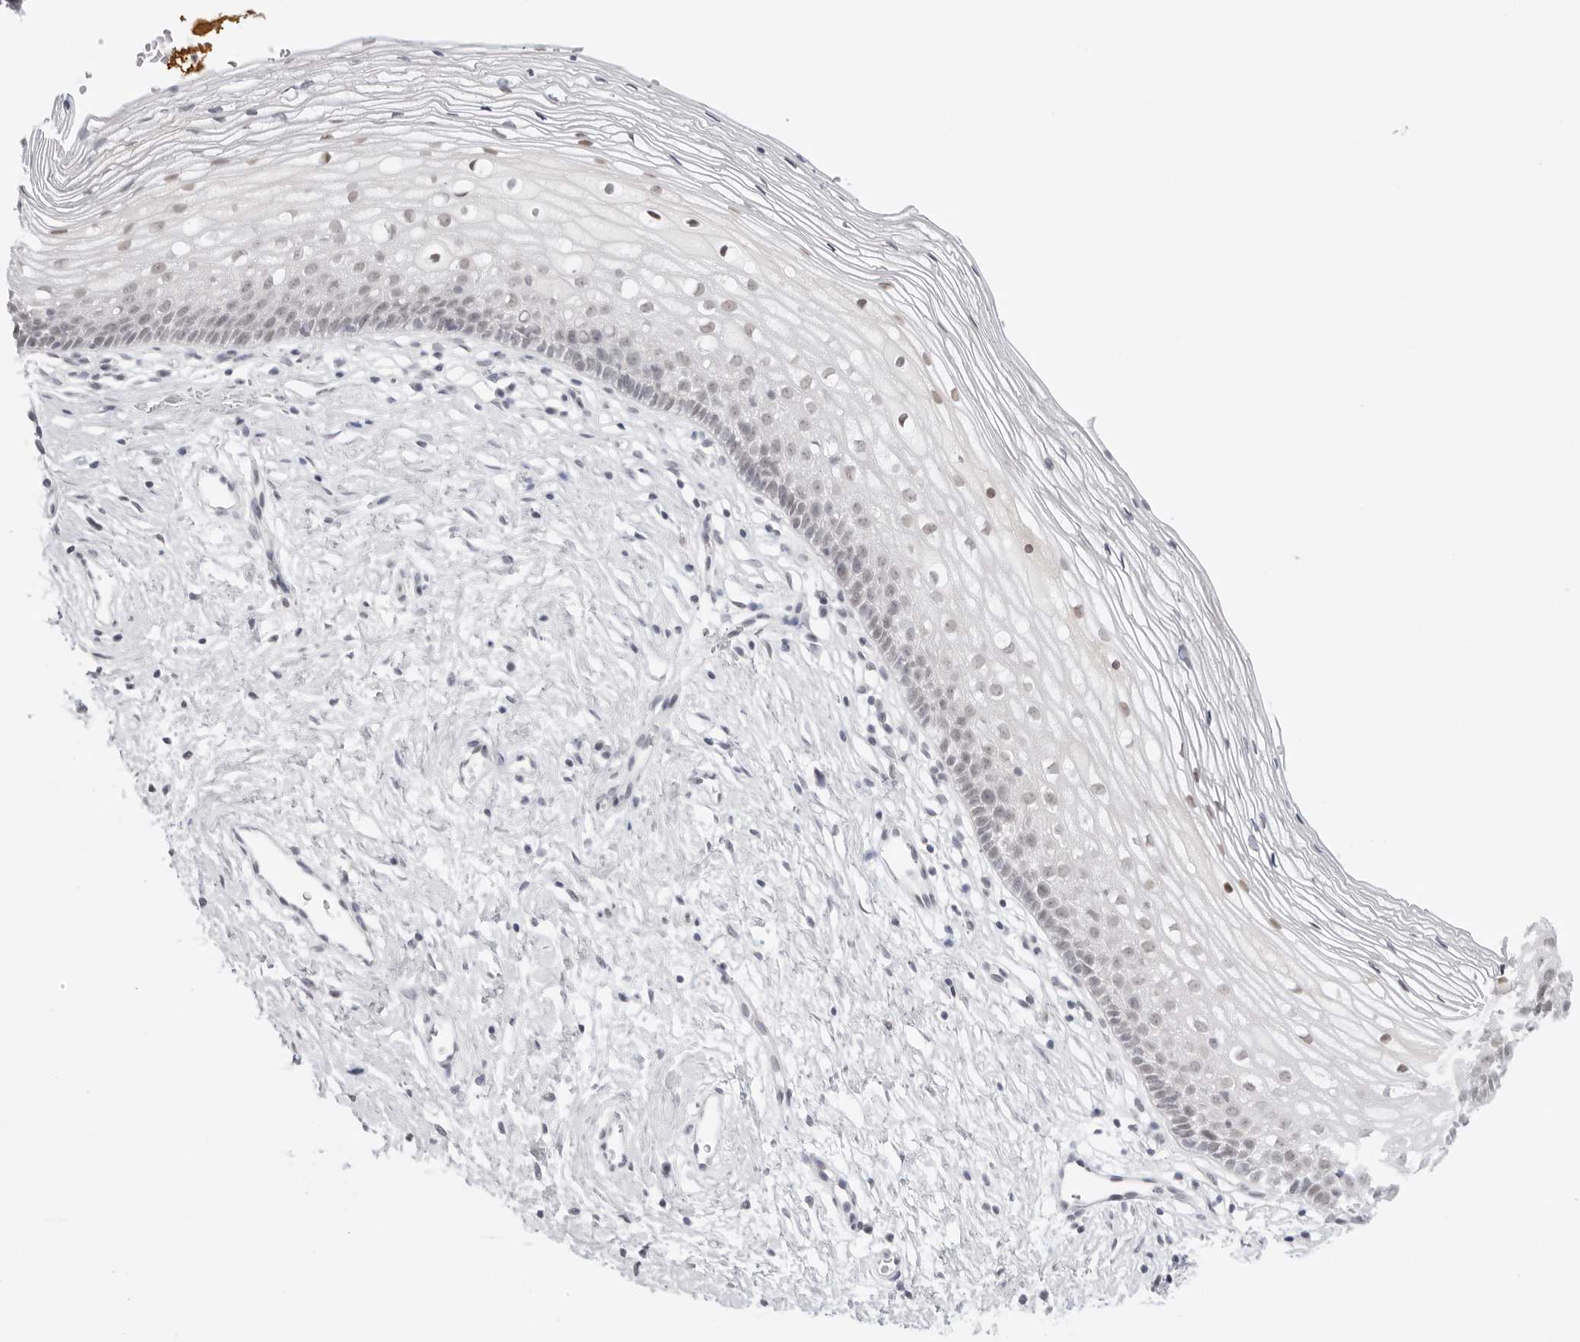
{"staining": {"intensity": "negative", "quantity": "none", "location": "none"}, "tissue": "cervix", "cell_type": "Glandular cells", "image_type": "normal", "snomed": [{"axis": "morphology", "description": "Normal tissue, NOS"}, {"axis": "topography", "description": "Cervix"}], "caption": "Histopathology image shows no protein staining in glandular cells of normal cervix.", "gene": "MED18", "patient": {"sex": "female", "age": 27}}